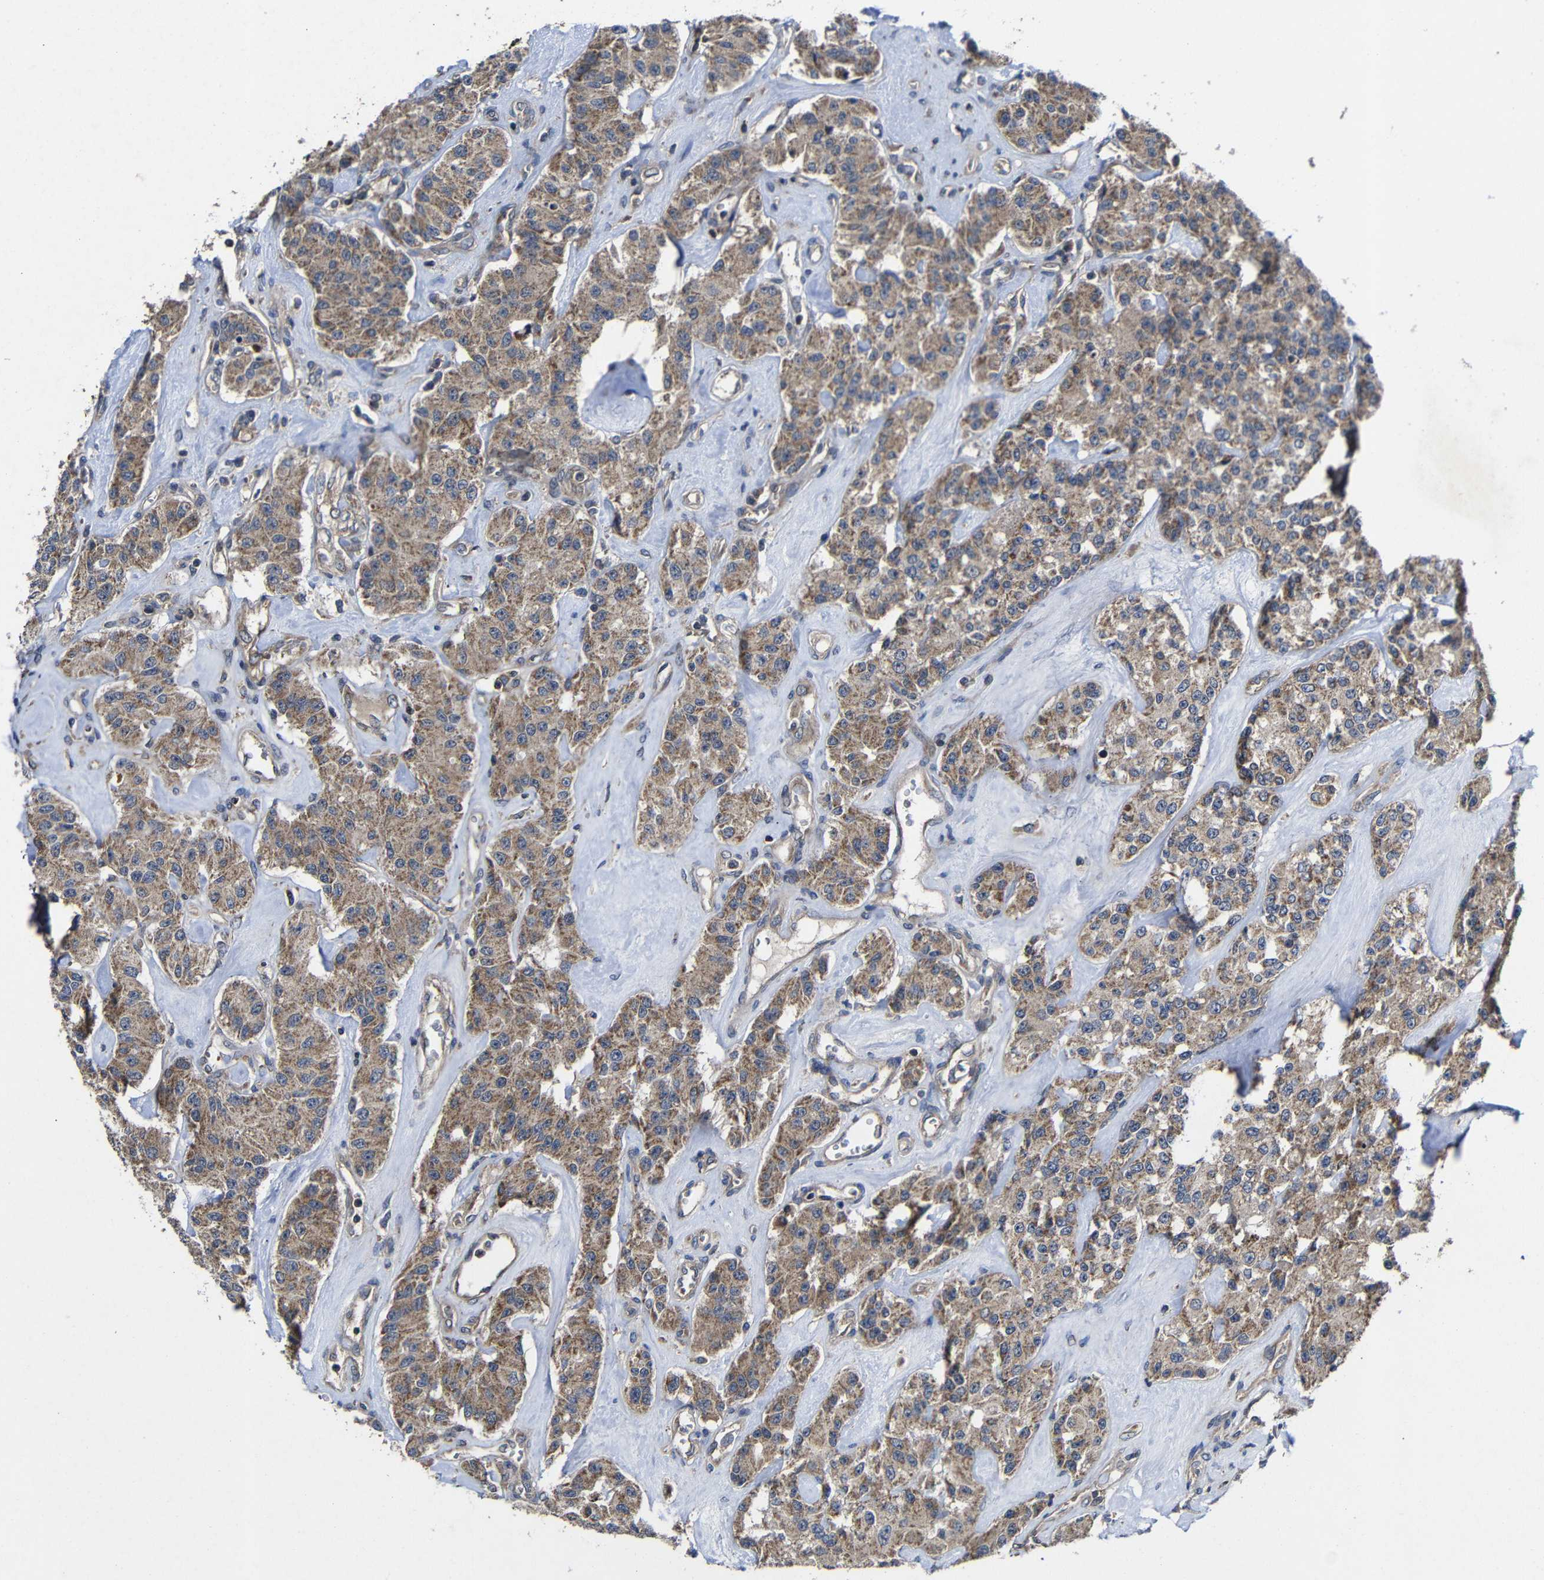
{"staining": {"intensity": "moderate", "quantity": ">75%", "location": "cytoplasmic/membranous"}, "tissue": "carcinoid", "cell_type": "Tumor cells", "image_type": "cancer", "snomed": [{"axis": "morphology", "description": "Carcinoid, malignant, NOS"}, {"axis": "topography", "description": "Pancreas"}], "caption": "This histopathology image reveals immunohistochemistry (IHC) staining of human malignant carcinoid, with medium moderate cytoplasmic/membranous staining in approximately >75% of tumor cells.", "gene": "LPAR5", "patient": {"sex": "male", "age": 41}}